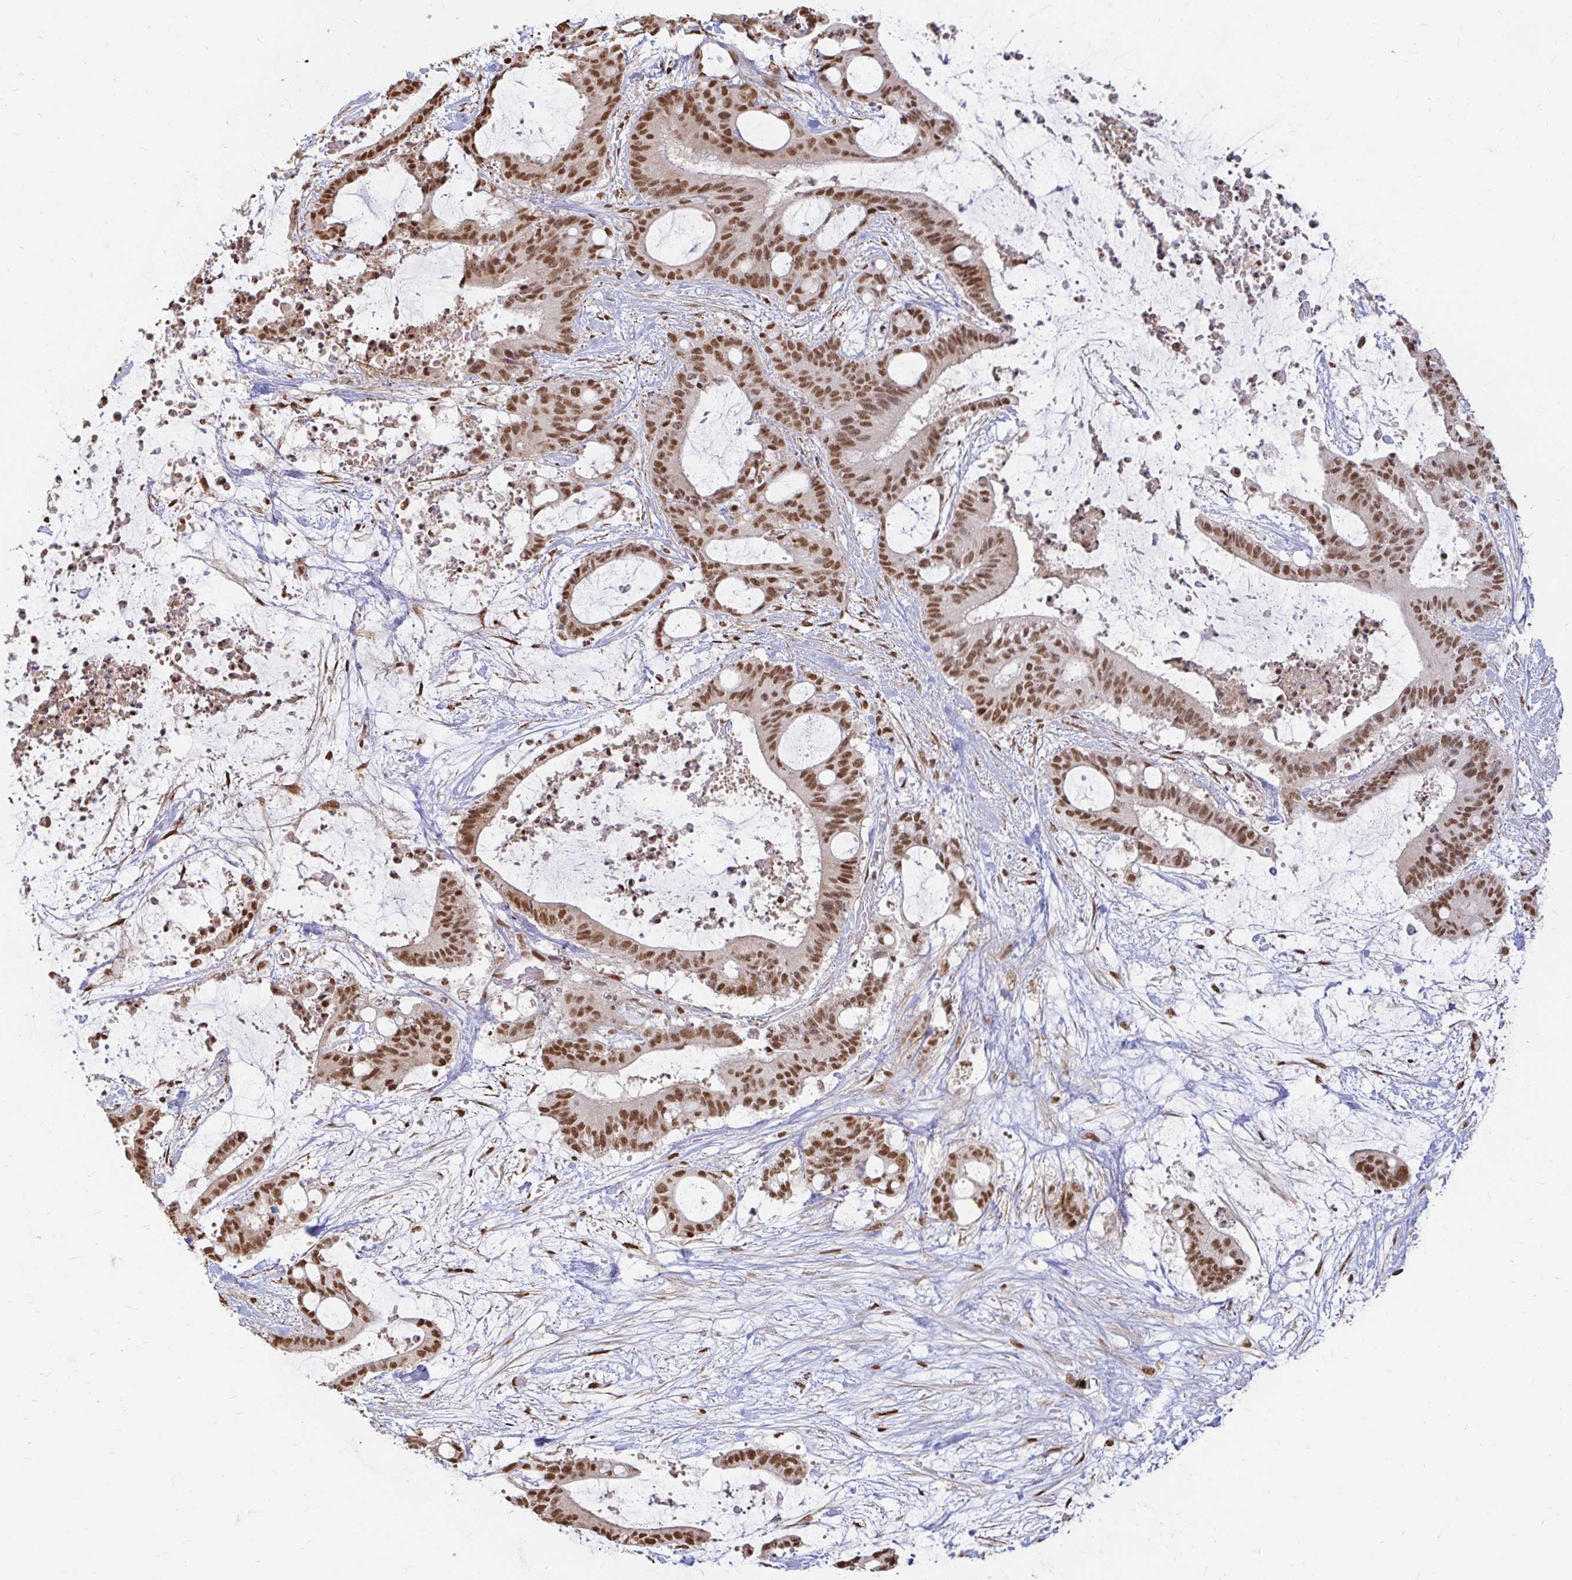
{"staining": {"intensity": "strong", "quantity": ">75%", "location": "nuclear"}, "tissue": "liver cancer", "cell_type": "Tumor cells", "image_type": "cancer", "snomed": [{"axis": "morphology", "description": "Normal tissue, NOS"}, {"axis": "morphology", "description": "Cholangiocarcinoma"}, {"axis": "topography", "description": "Liver"}, {"axis": "topography", "description": "Peripheral nerve tissue"}], "caption": "The micrograph exhibits a brown stain indicating the presence of a protein in the nuclear of tumor cells in liver cancer.", "gene": "HNRNPU", "patient": {"sex": "female", "age": 73}}